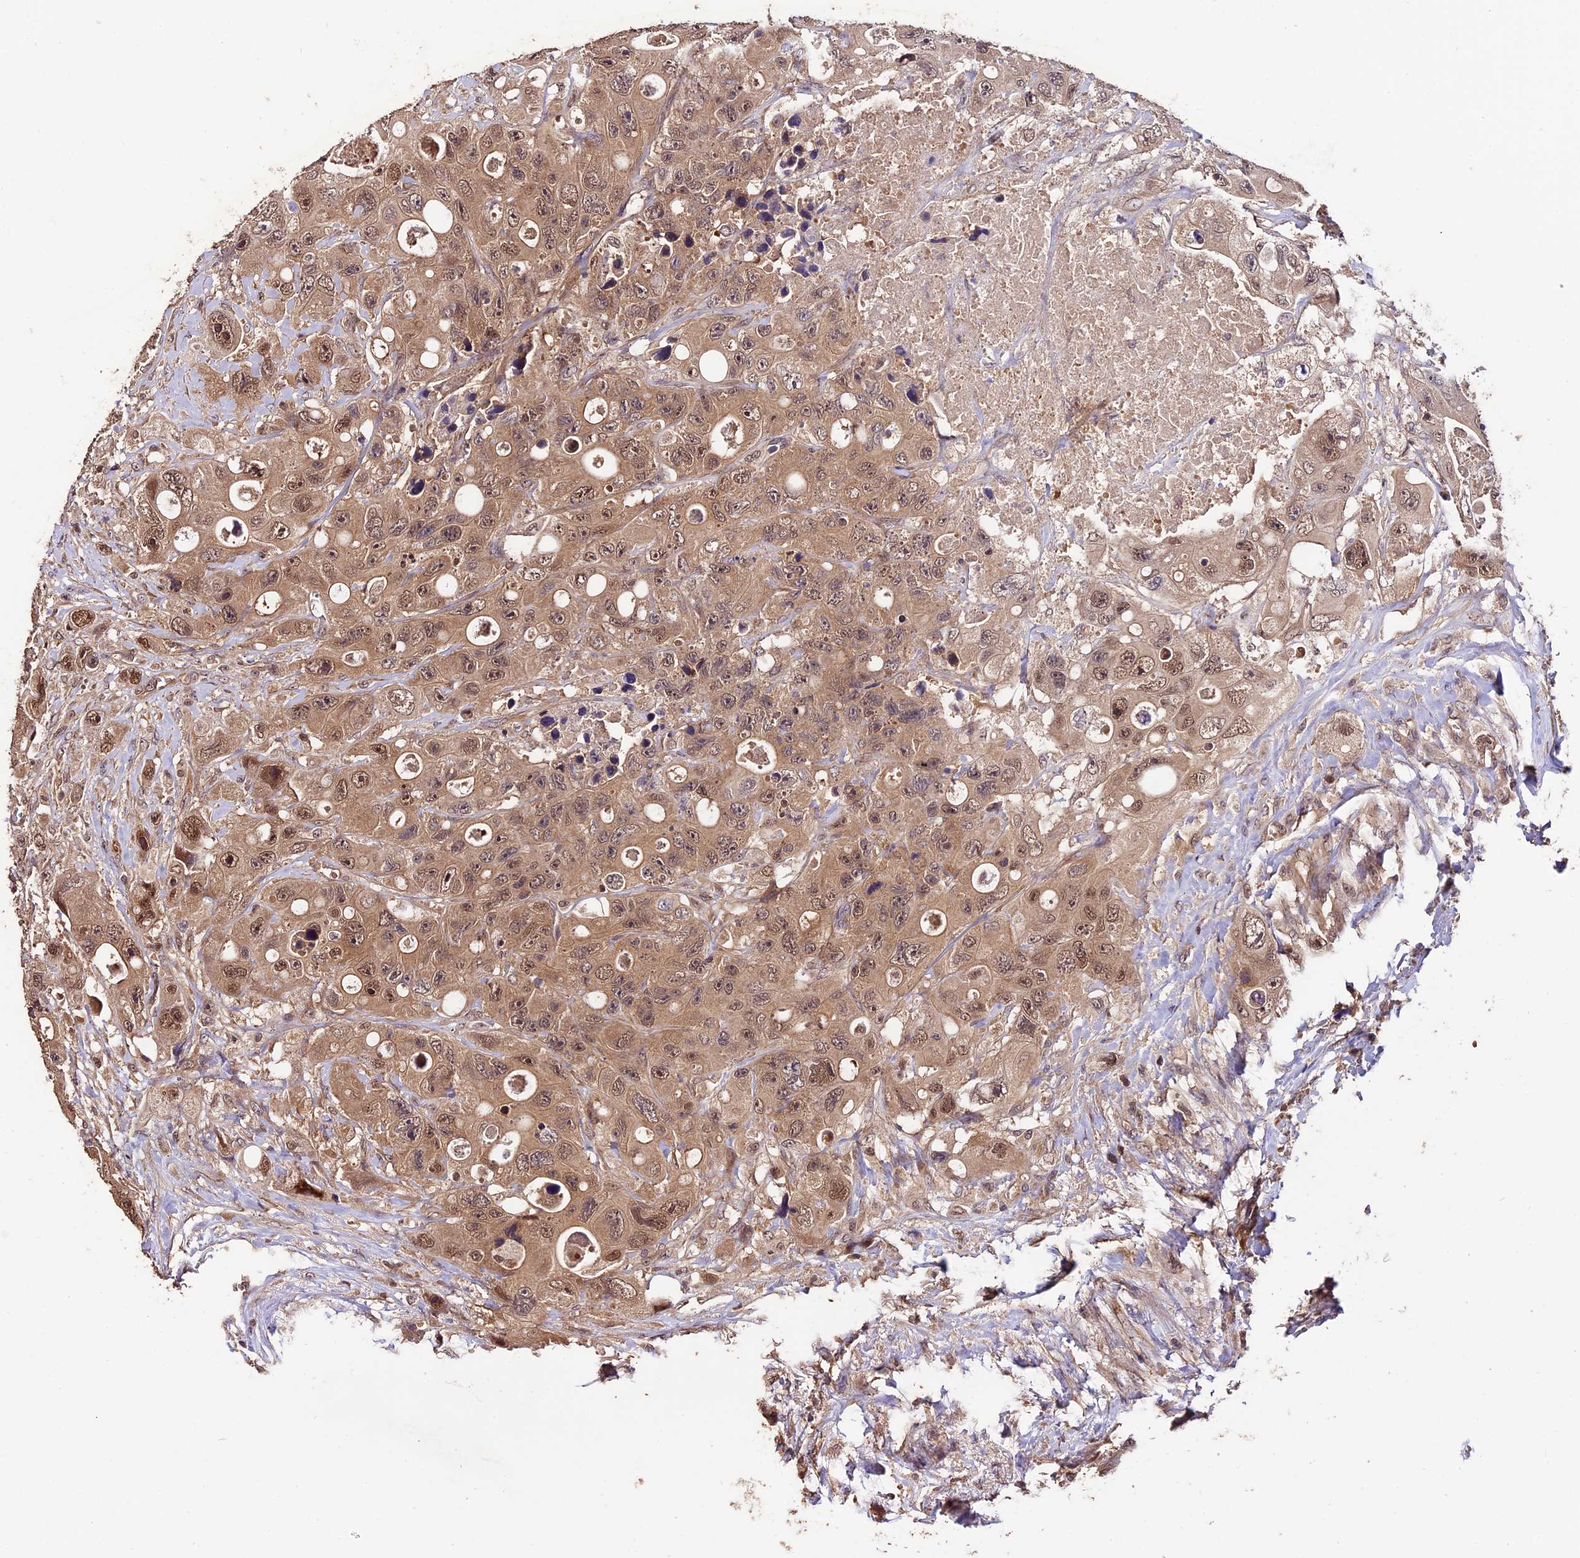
{"staining": {"intensity": "moderate", "quantity": ">75%", "location": "cytoplasmic/membranous,nuclear"}, "tissue": "colorectal cancer", "cell_type": "Tumor cells", "image_type": "cancer", "snomed": [{"axis": "morphology", "description": "Adenocarcinoma, NOS"}, {"axis": "topography", "description": "Colon"}], "caption": "Protein expression analysis of human colorectal cancer (adenocarcinoma) reveals moderate cytoplasmic/membranous and nuclear staining in approximately >75% of tumor cells.", "gene": "TRMT1", "patient": {"sex": "female", "age": 46}}